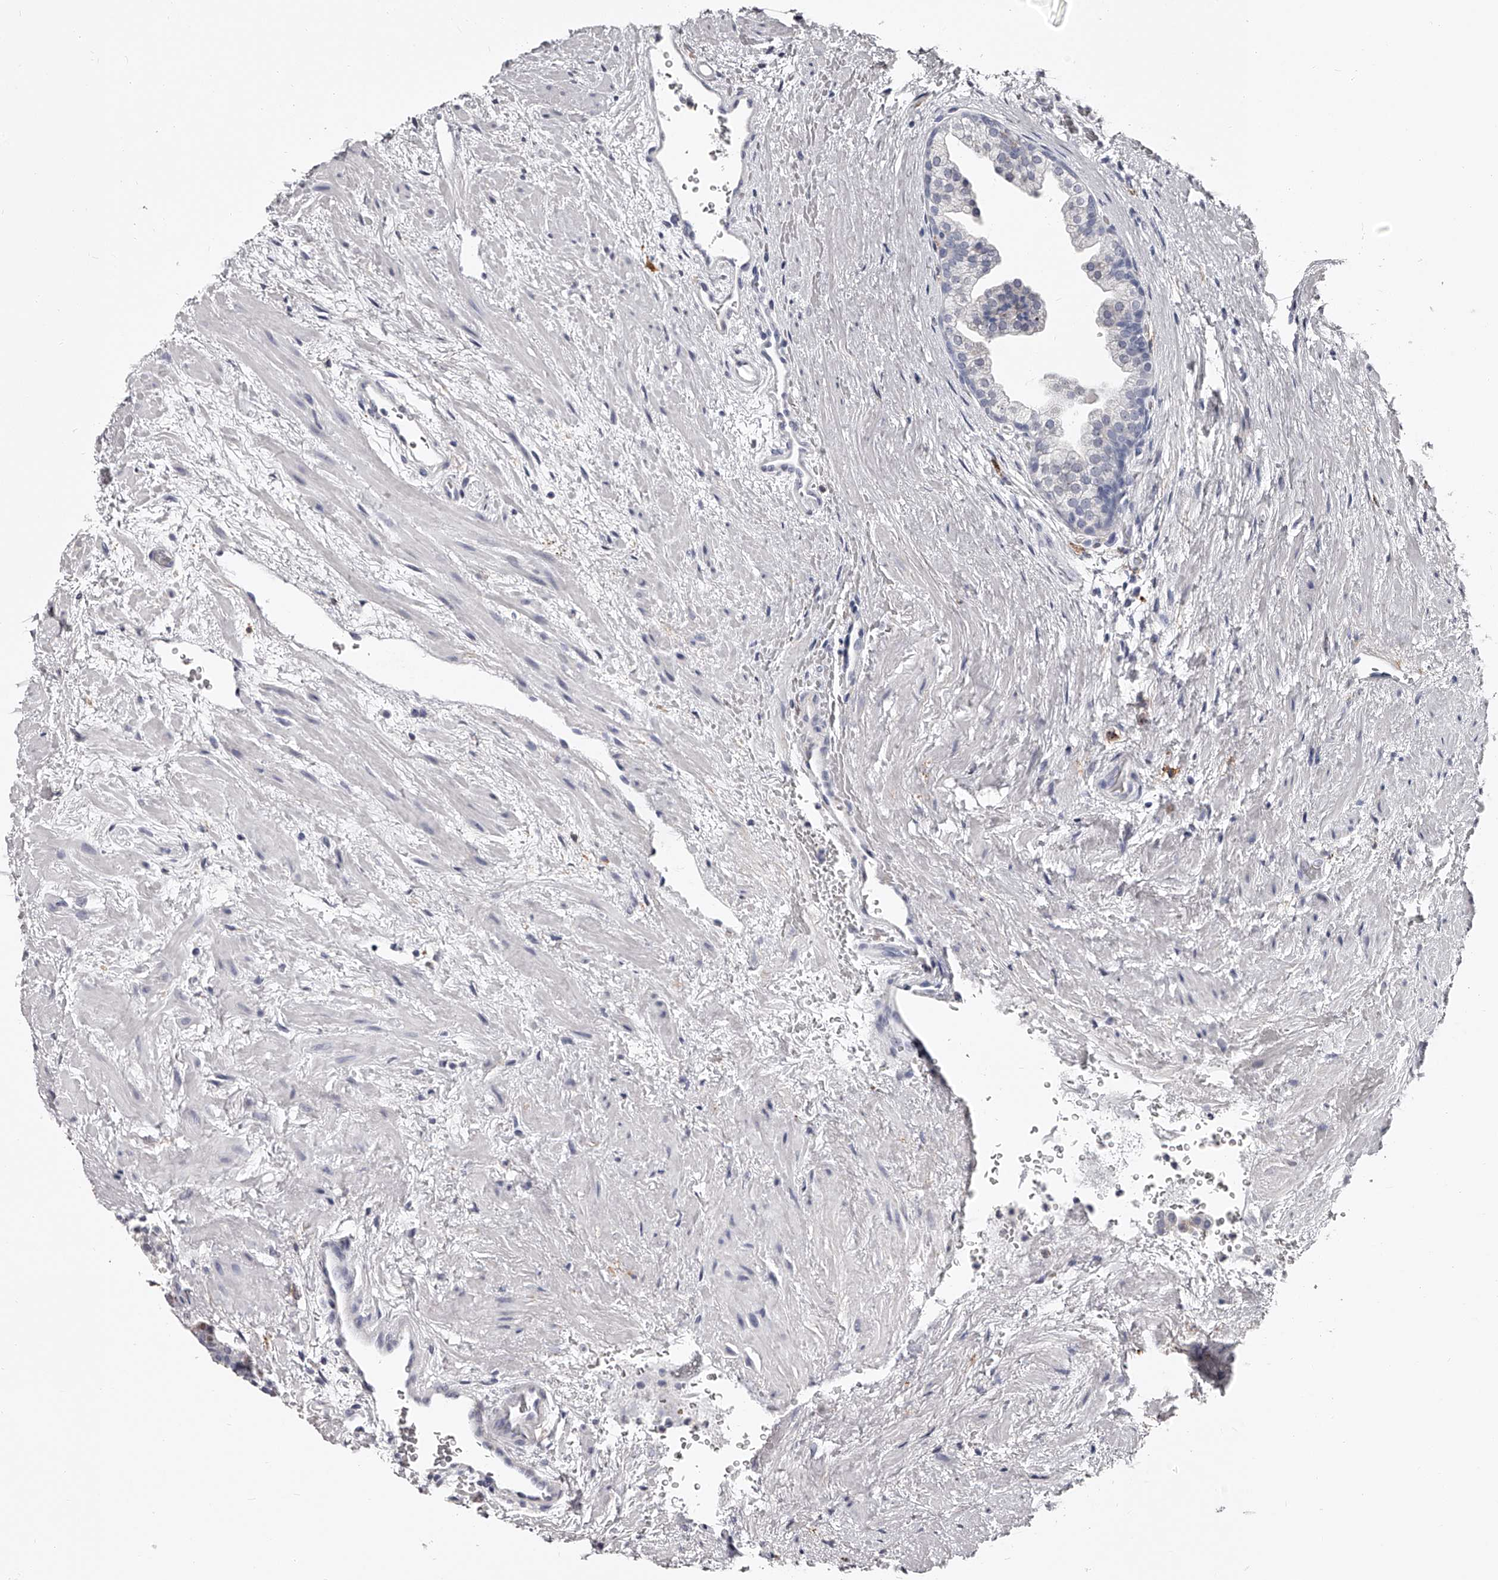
{"staining": {"intensity": "negative", "quantity": "none", "location": "none"}, "tissue": "prostate", "cell_type": "Glandular cells", "image_type": "normal", "snomed": [{"axis": "morphology", "description": "Normal tissue, NOS"}, {"axis": "topography", "description": "Prostate"}], "caption": "The micrograph reveals no significant expression in glandular cells of prostate. (Immunohistochemistry (ihc), brightfield microscopy, high magnification).", "gene": "PACSIN1", "patient": {"sex": "male", "age": 48}}